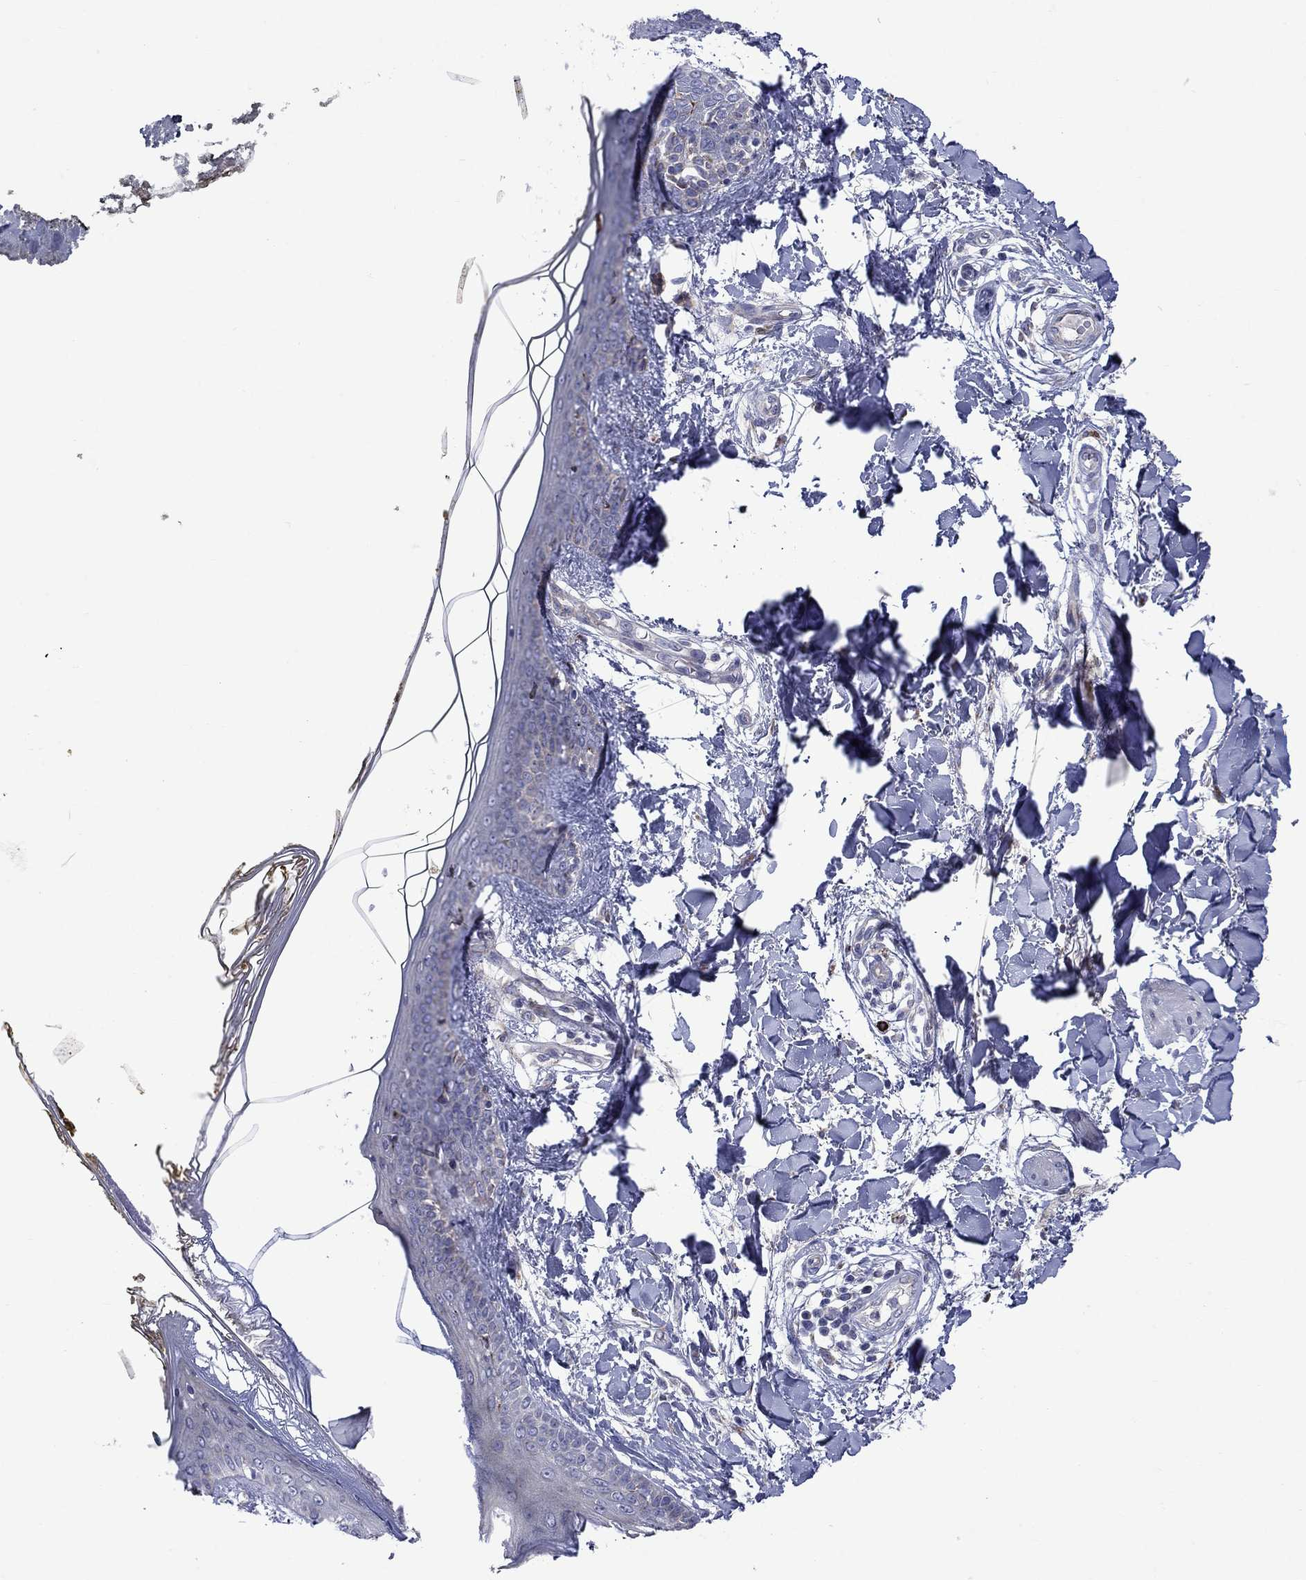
{"staining": {"intensity": "negative", "quantity": "none", "location": "none"}, "tissue": "skin", "cell_type": "Fibroblasts", "image_type": "normal", "snomed": [{"axis": "morphology", "description": "Normal tissue, NOS"}, {"axis": "topography", "description": "Skin"}], "caption": "Photomicrograph shows no protein staining in fibroblasts of unremarkable skin.", "gene": "ASNS", "patient": {"sex": "female", "age": 34}}